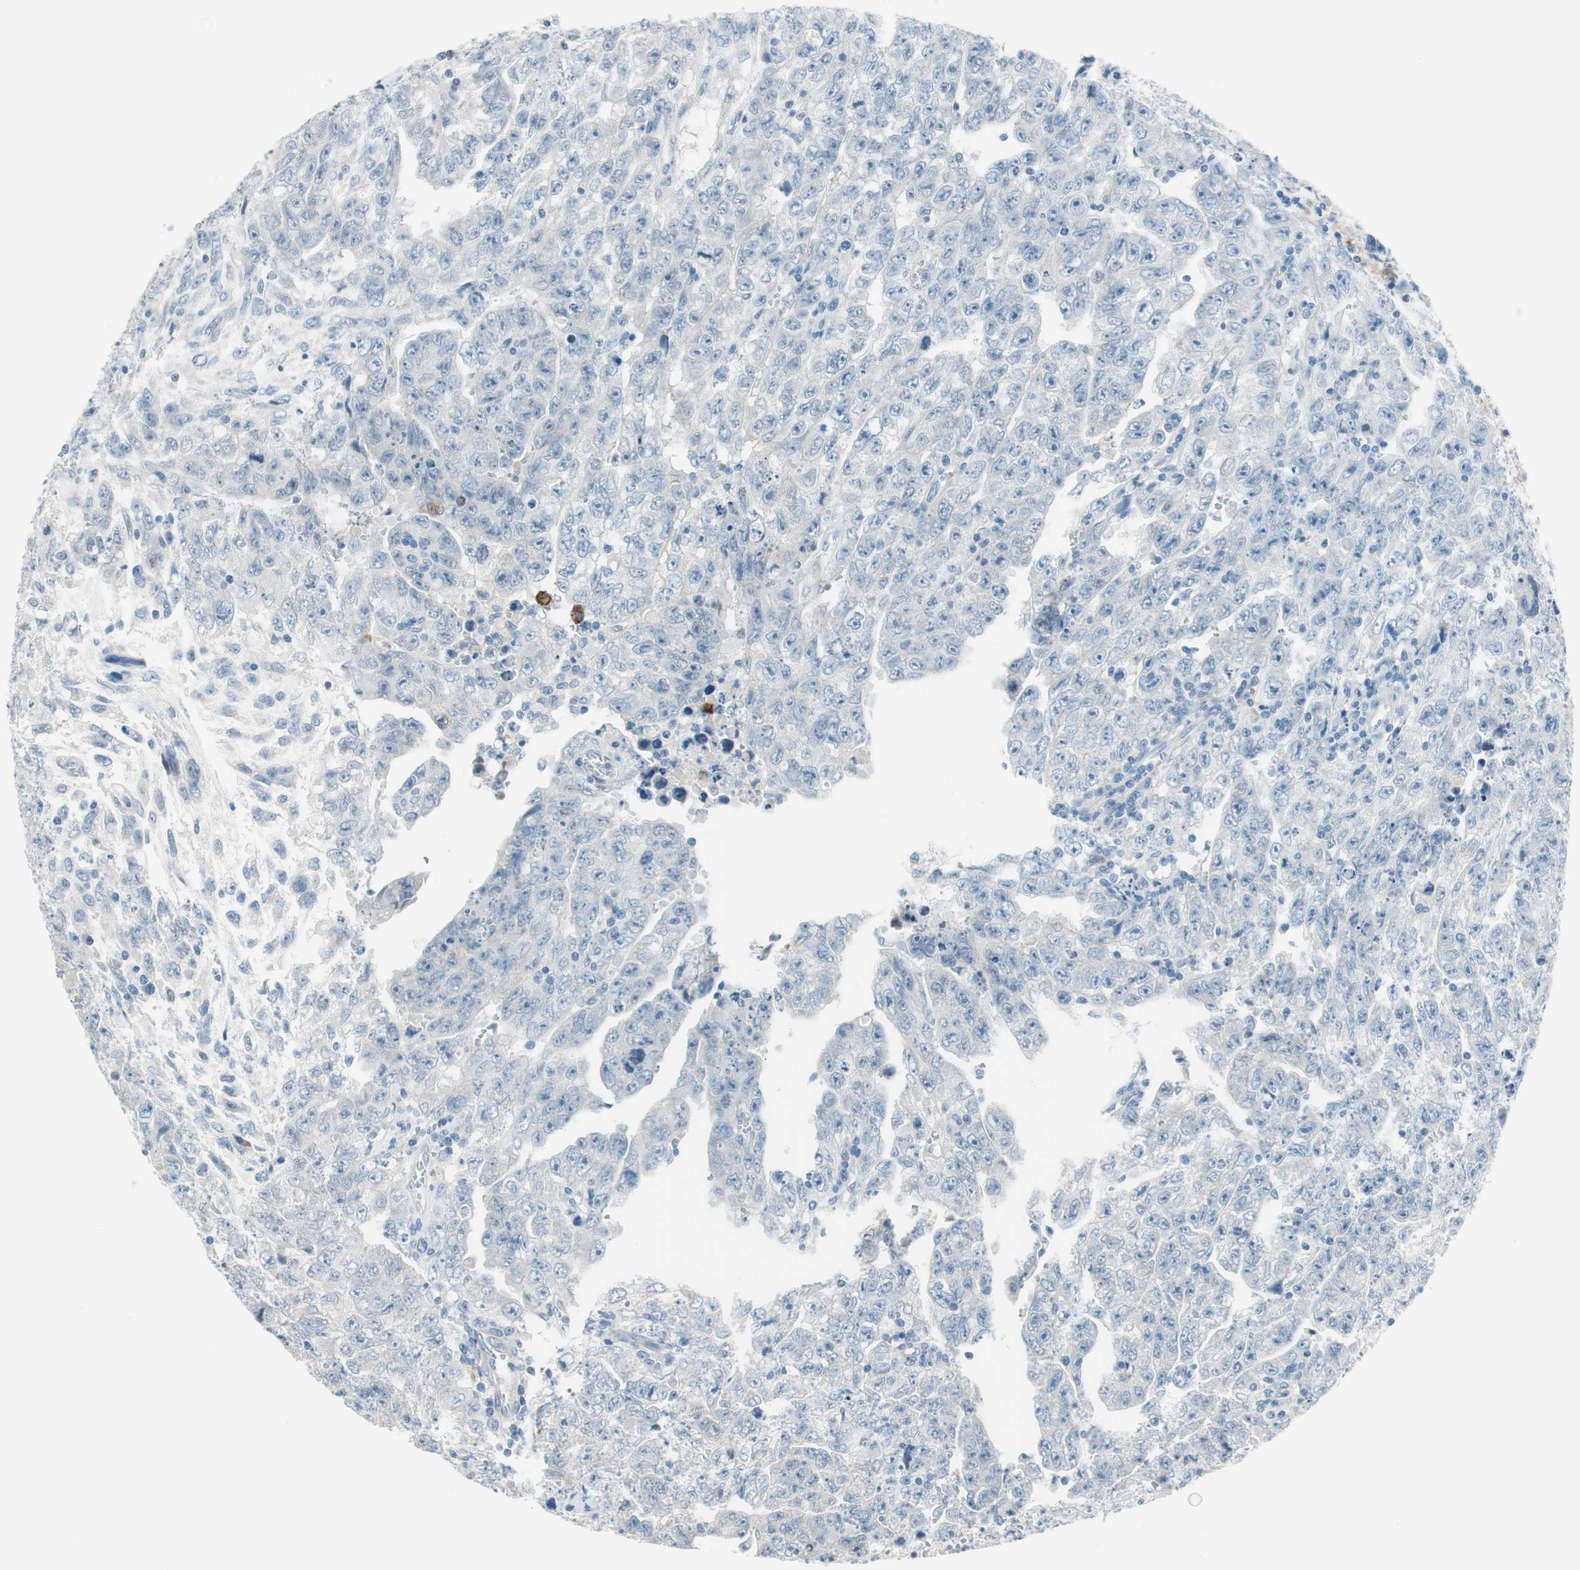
{"staining": {"intensity": "negative", "quantity": "none", "location": "none"}, "tissue": "testis cancer", "cell_type": "Tumor cells", "image_type": "cancer", "snomed": [{"axis": "morphology", "description": "Carcinoma, Embryonal, NOS"}, {"axis": "topography", "description": "Testis"}], "caption": "This is an immunohistochemistry micrograph of human testis cancer (embryonal carcinoma). There is no positivity in tumor cells.", "gene": "PRRG4", "patient": {"sex": "male", "age": 28}}